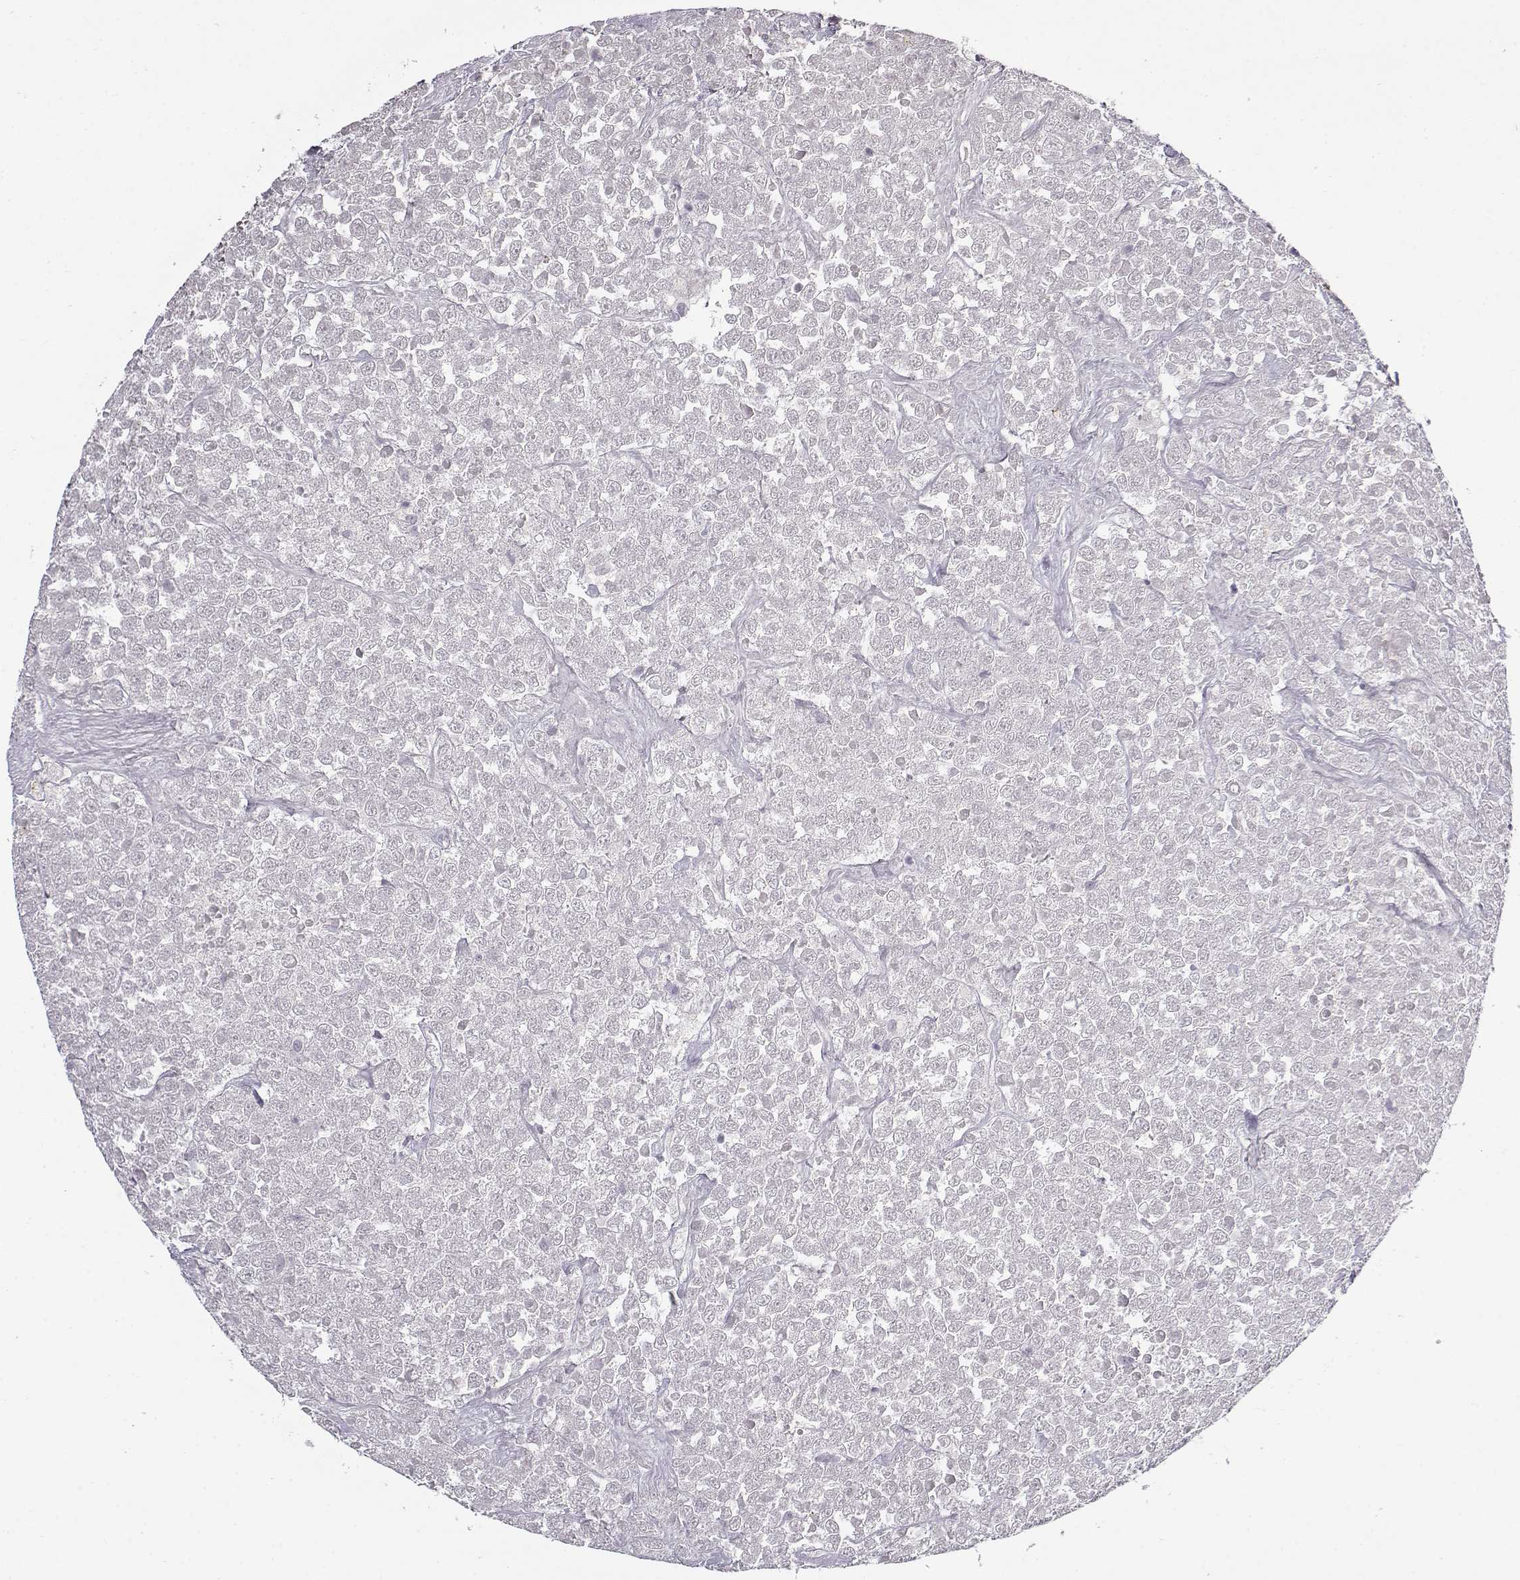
{"staining": {"intensity": "negative", "quantity": "none", "location": "none"}, "tissue": "testis cancer", "cell_type": "Tumor cells", "image_type": "cancer", "snomed": [{"axis": "morphology", "description": "Seminoma, NOS"}, {"axis": "topography", "description": "Testis"}], "caption": "This is an immunohistochemistry (IHC) histopathology image of testis cancer. There is no positivity in tumor cells.", "gene": "SNCA", "patient": {"sex": "male", "age": 59}}